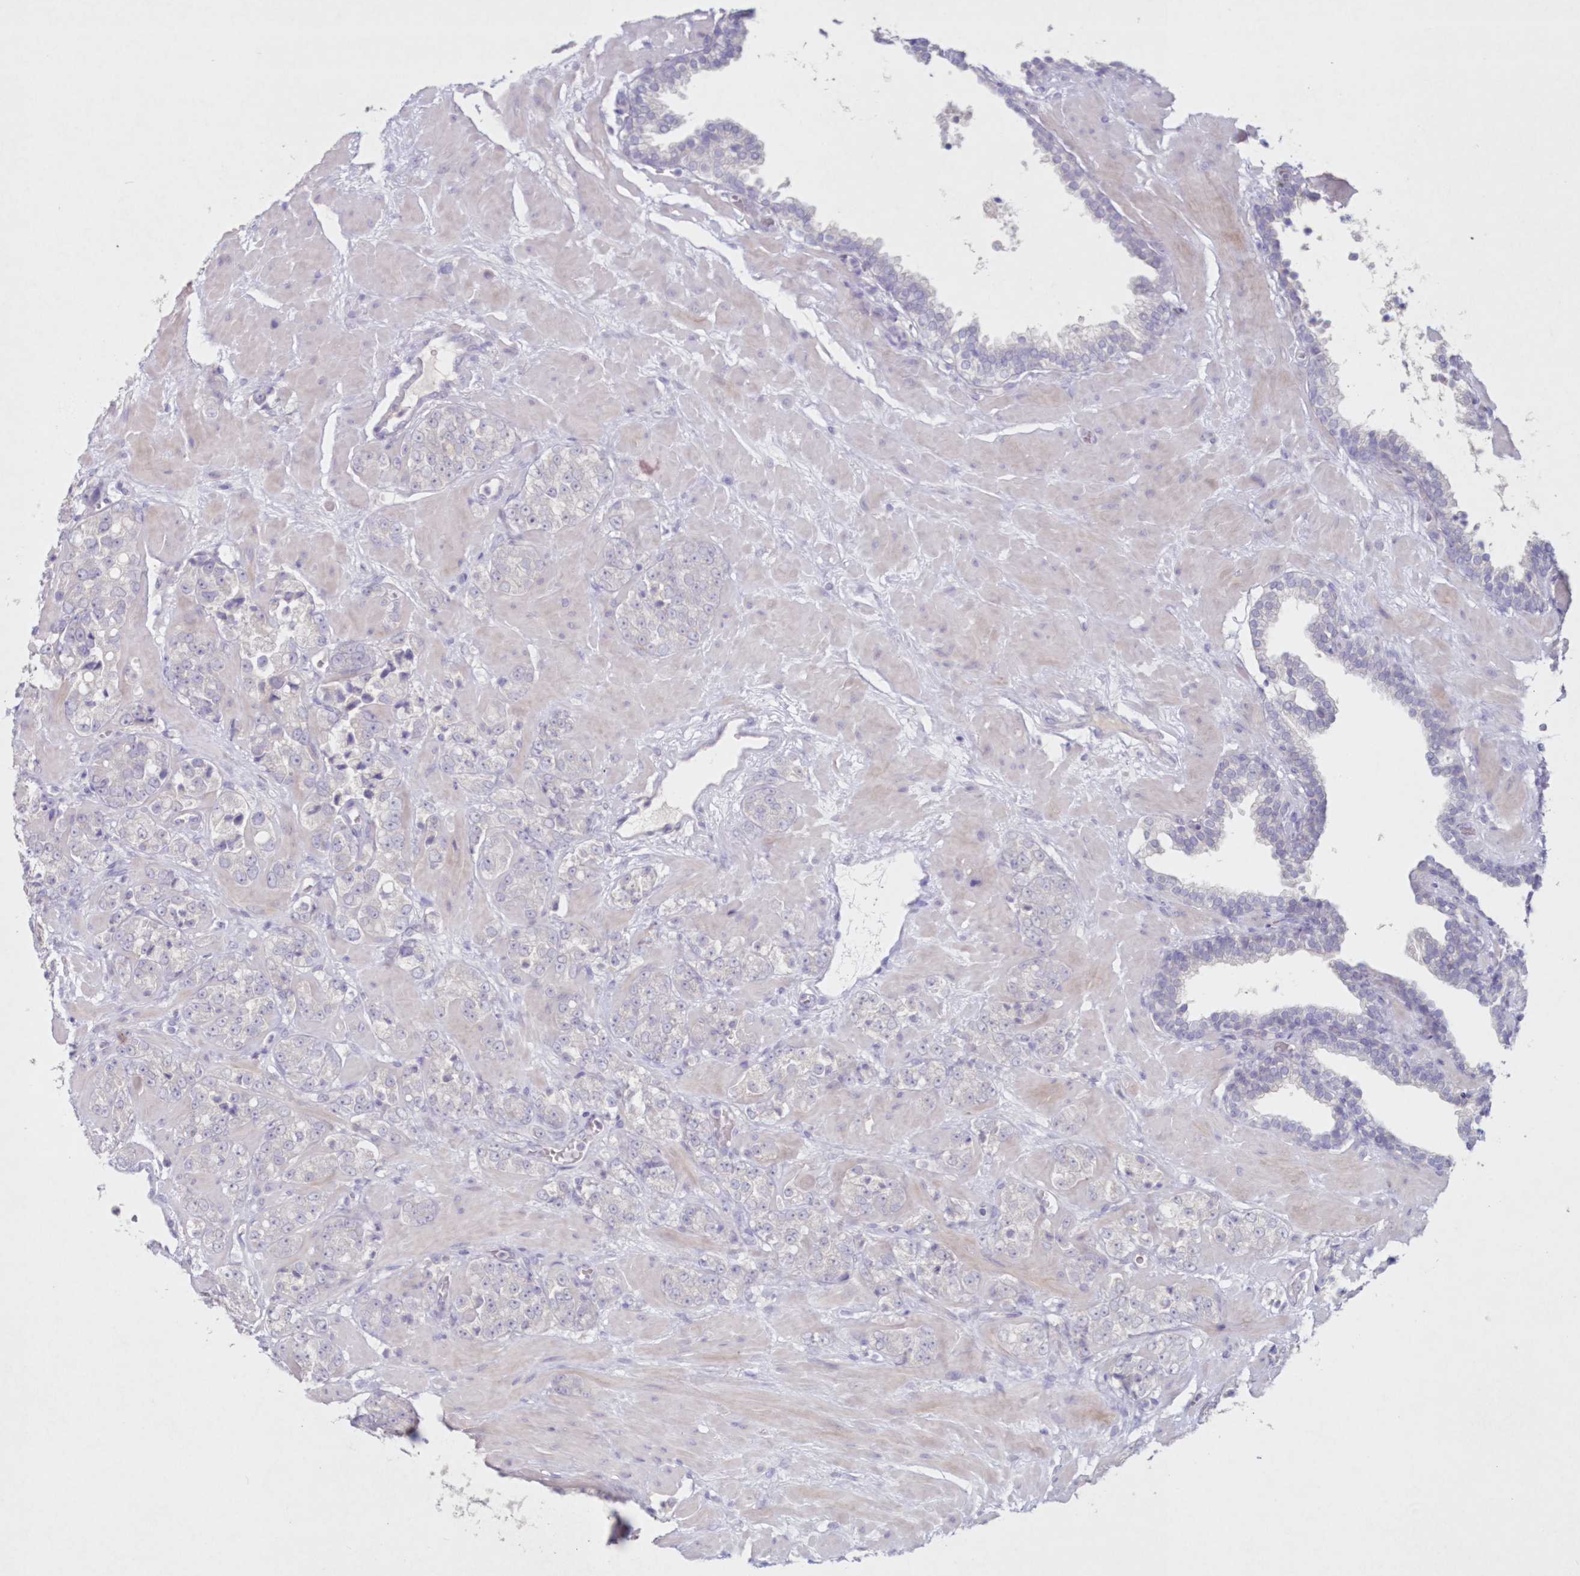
{"staining": {"intensity": "negative", "quantity": "none", "location": "none"}, "tissue": "prostate cancer", "cell_type": "Tumor cells", "image_type": "cancer", "snomed": [{"axis": "morphology", "description": "Adenocarcinoma, High grade"}, {"axis": "topography", "description": "Prostate"}], "caption": "An IHC micrograph of prostate cancer is shown. There is no staining in tumor cells of prostate cancer.", "gene": "GCKR", "patient": {"sex": "male", "age": 64}}